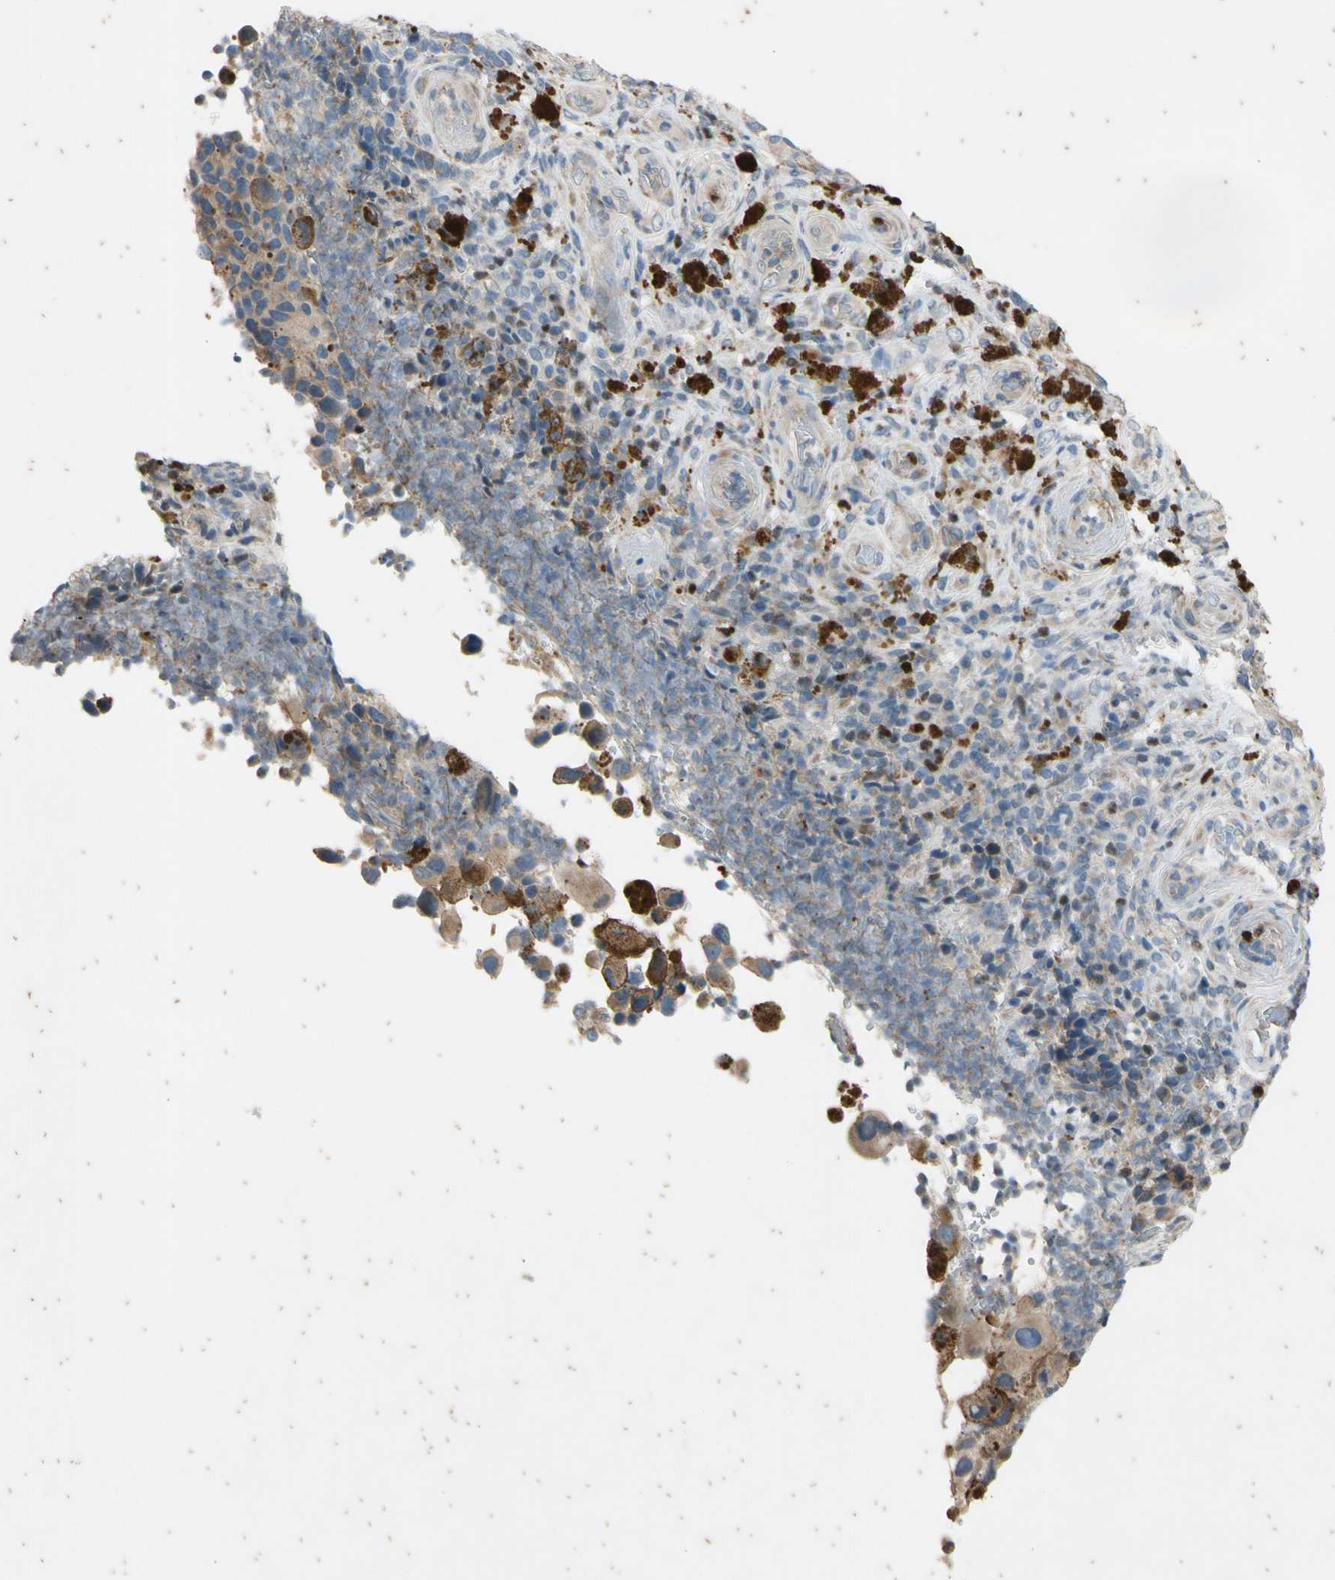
{"staining": {"intensity": "weak", "quantity": ">75%", "location": "cytoplasmic/membranous"}, "tissue": "melanoma", "cell_type": "Tumor cells", "image_type": "cancer", "snomed": [{"axis": "morphology", "description": "Malignant melanoma, NOS"}, {"axis": "topography", "description": "Skin"}], "caption": "The immunohistochemical stain shows weak cytoplasmic/membranous positivity in tumor cells of melanoma tissue. (Brightfield microscopy of DAB IHC at high magnification).", "gene": "TBX21", "patient": {"sex": "female", "age": 73}}